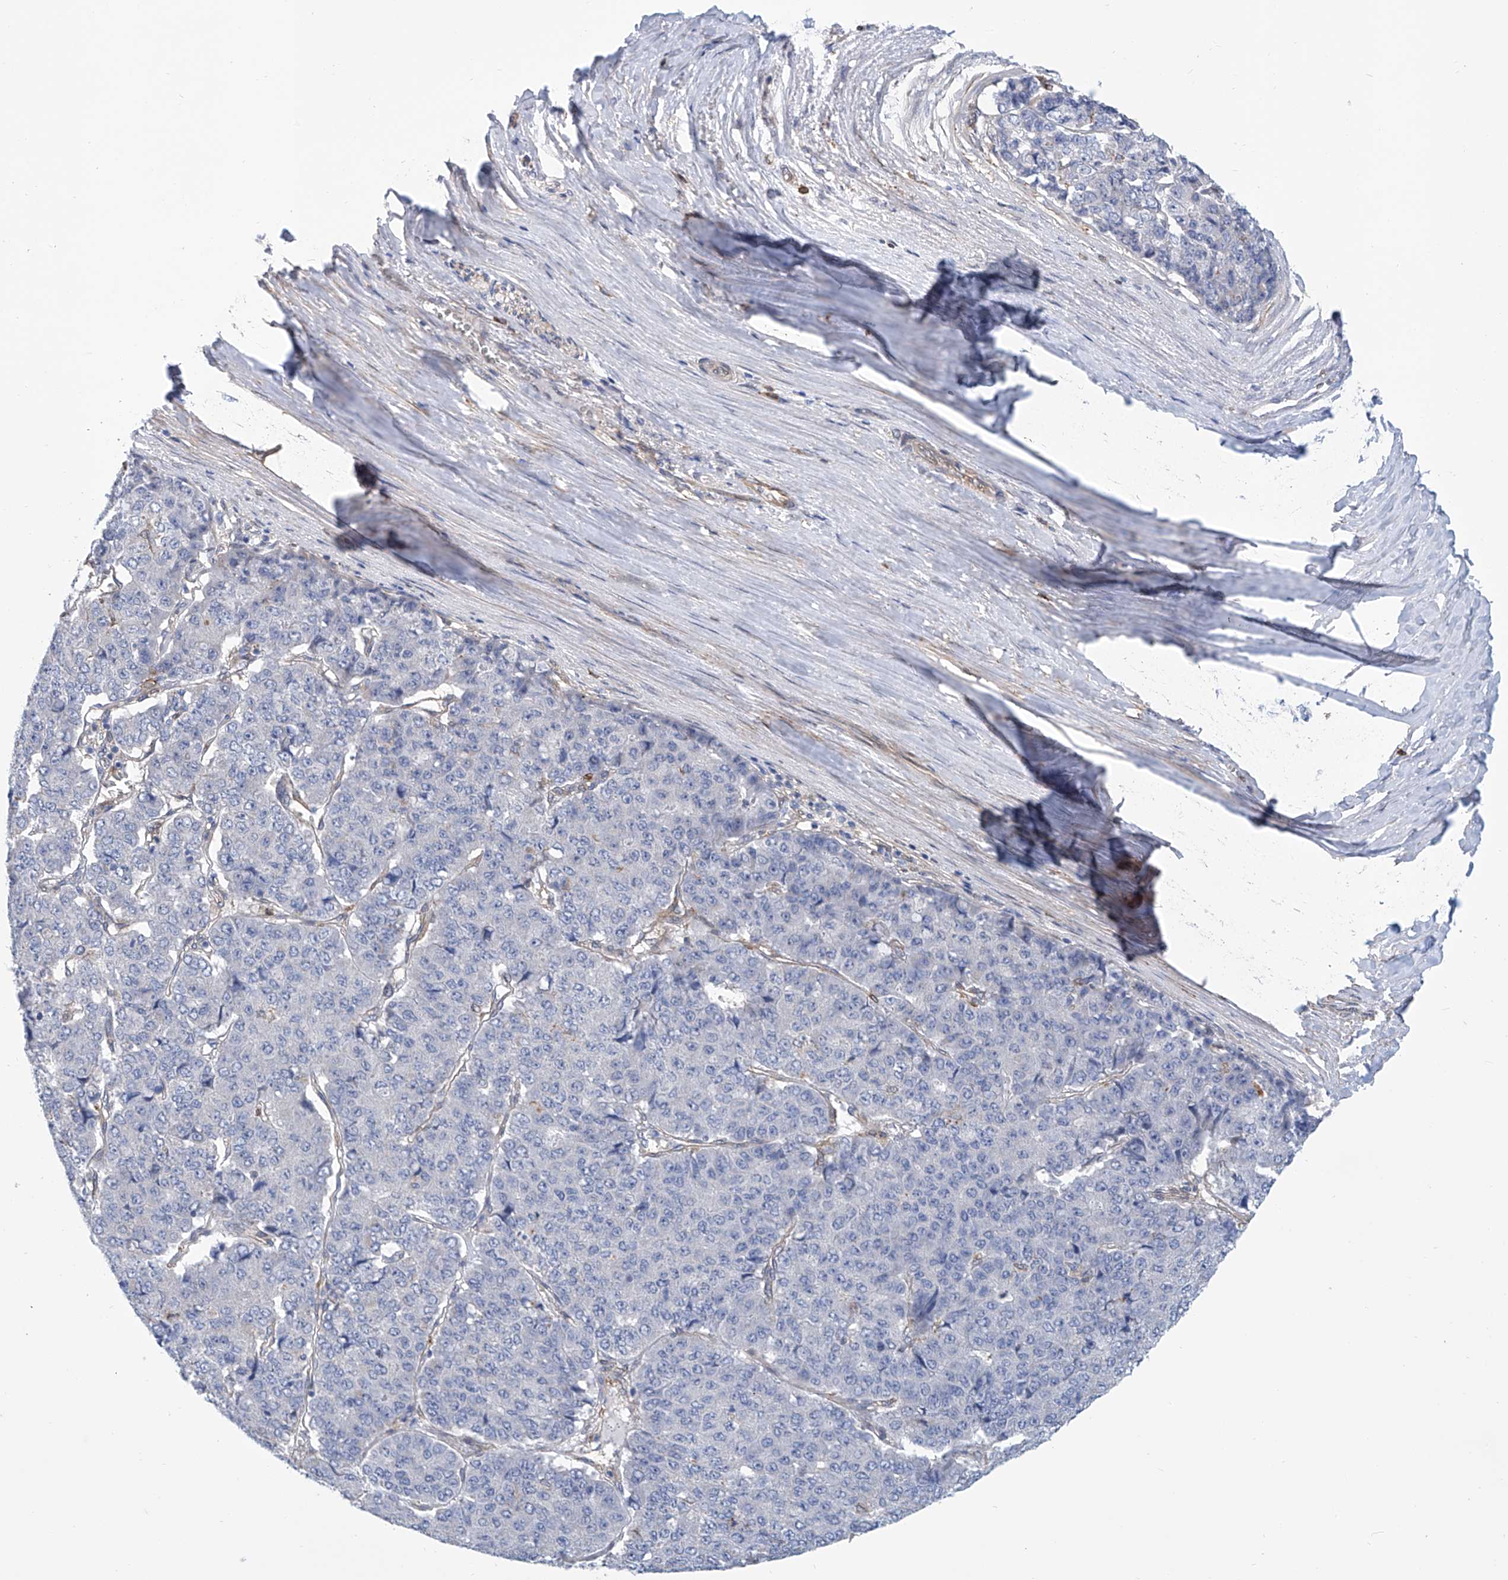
{"staining": {"intensity": "negative", "quantity": "none", "location": "none"}, "tissue": "pancreatic cancer", "cell_type": "Tumor cells", "image_type": "cancer", "snomed": [{"axis": "morphology", "description": "Adenocarcinoma, NOS"}, {"axis": "topography", "description": "Pancreas"}], "caption": "Immunohistochemical staining of pancreatic cancer (adenocarcinoma) exhibits no significant expression in tumor cells.", "gene": "TNN", "patient": {"sex": "male", "age": 50}}